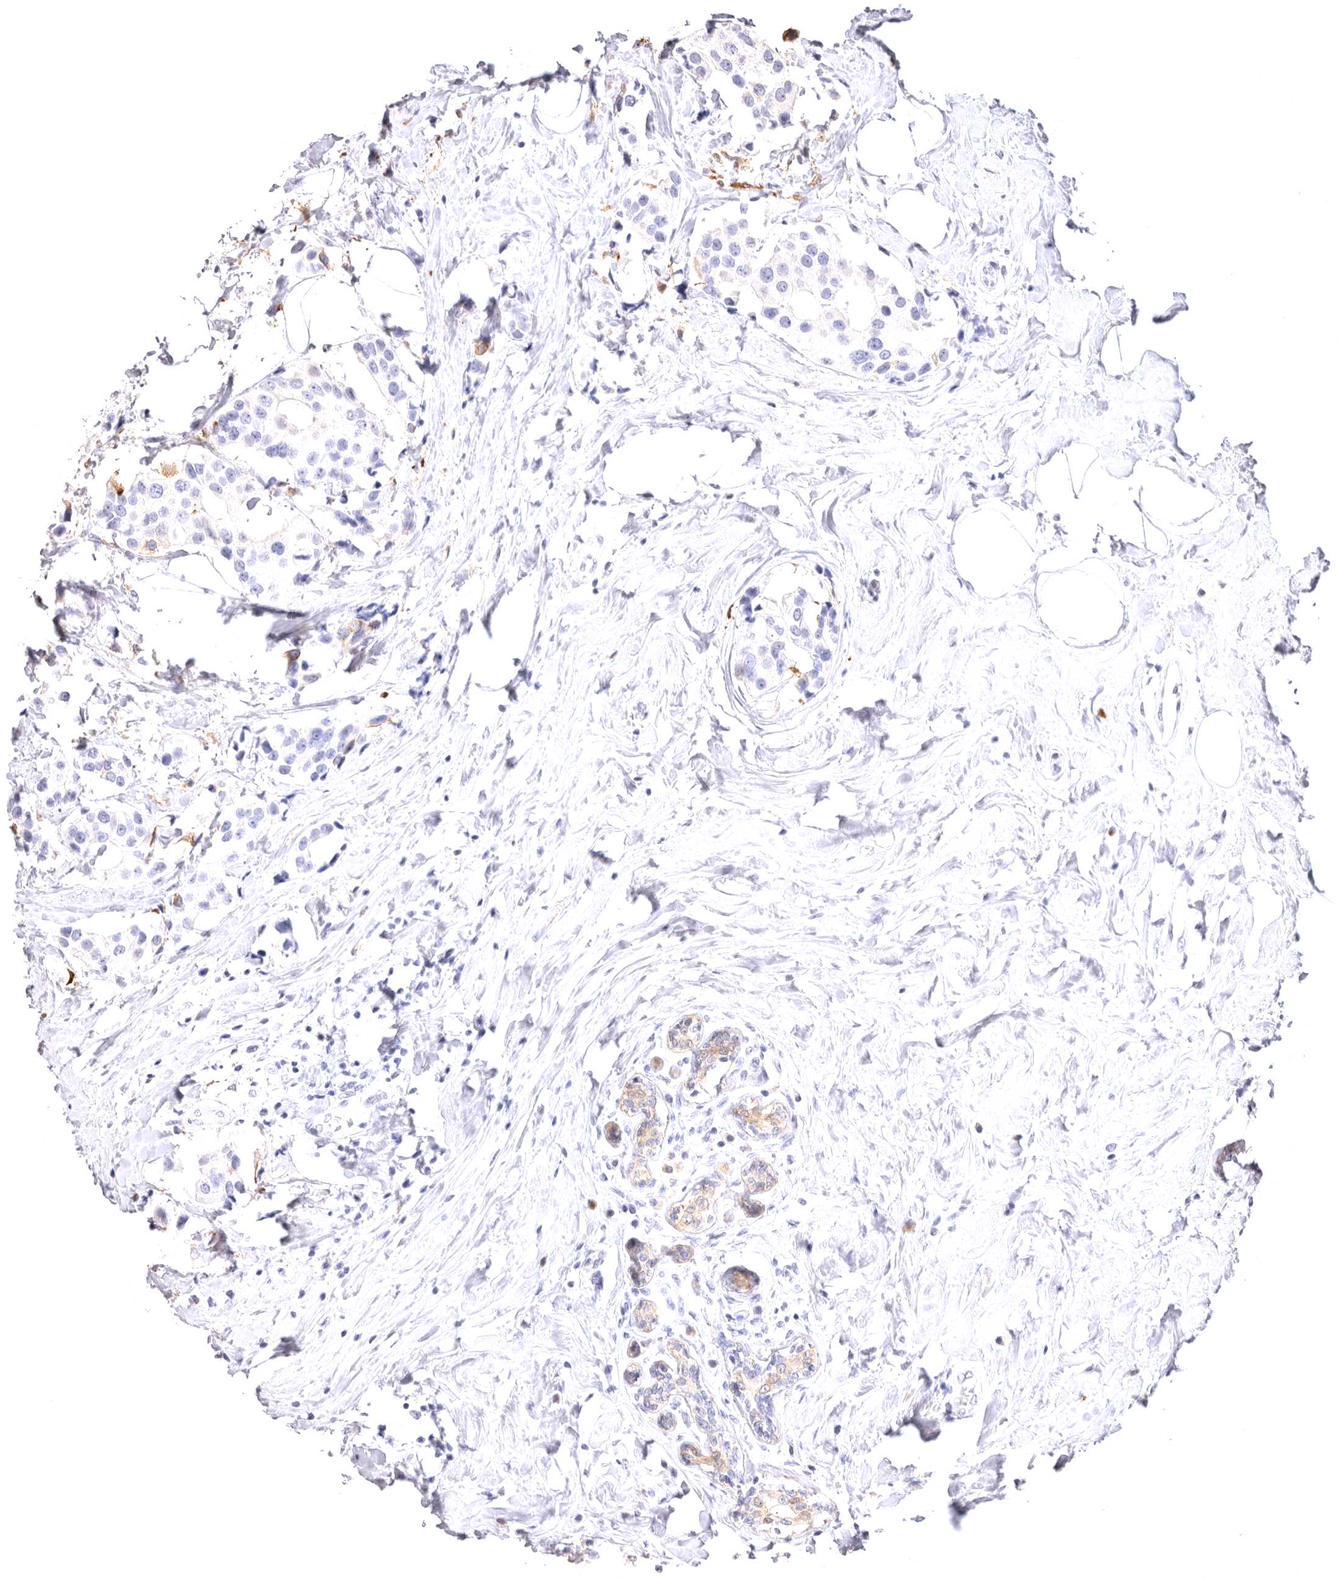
{"staining": {"intensity": "negative", "quantity": "none", "location": "none"}, "tissue": "breast cancer", "cell_type": "Tumor cells", "image_type": "cancer", "snomed": [{"axis": "morphology", "description": "Normal tissue, NOS"}, {"axis": "morphology", "description": "Duct carcinoma"}, {"axis": "topography", "description": "Breast"}], "caption": "Micrograph shows no significant protein positivity in tumor cells of breast intraductal carcinoma.", "gene": "VPS45", "patient": {"sex": "female", "age": 39}}